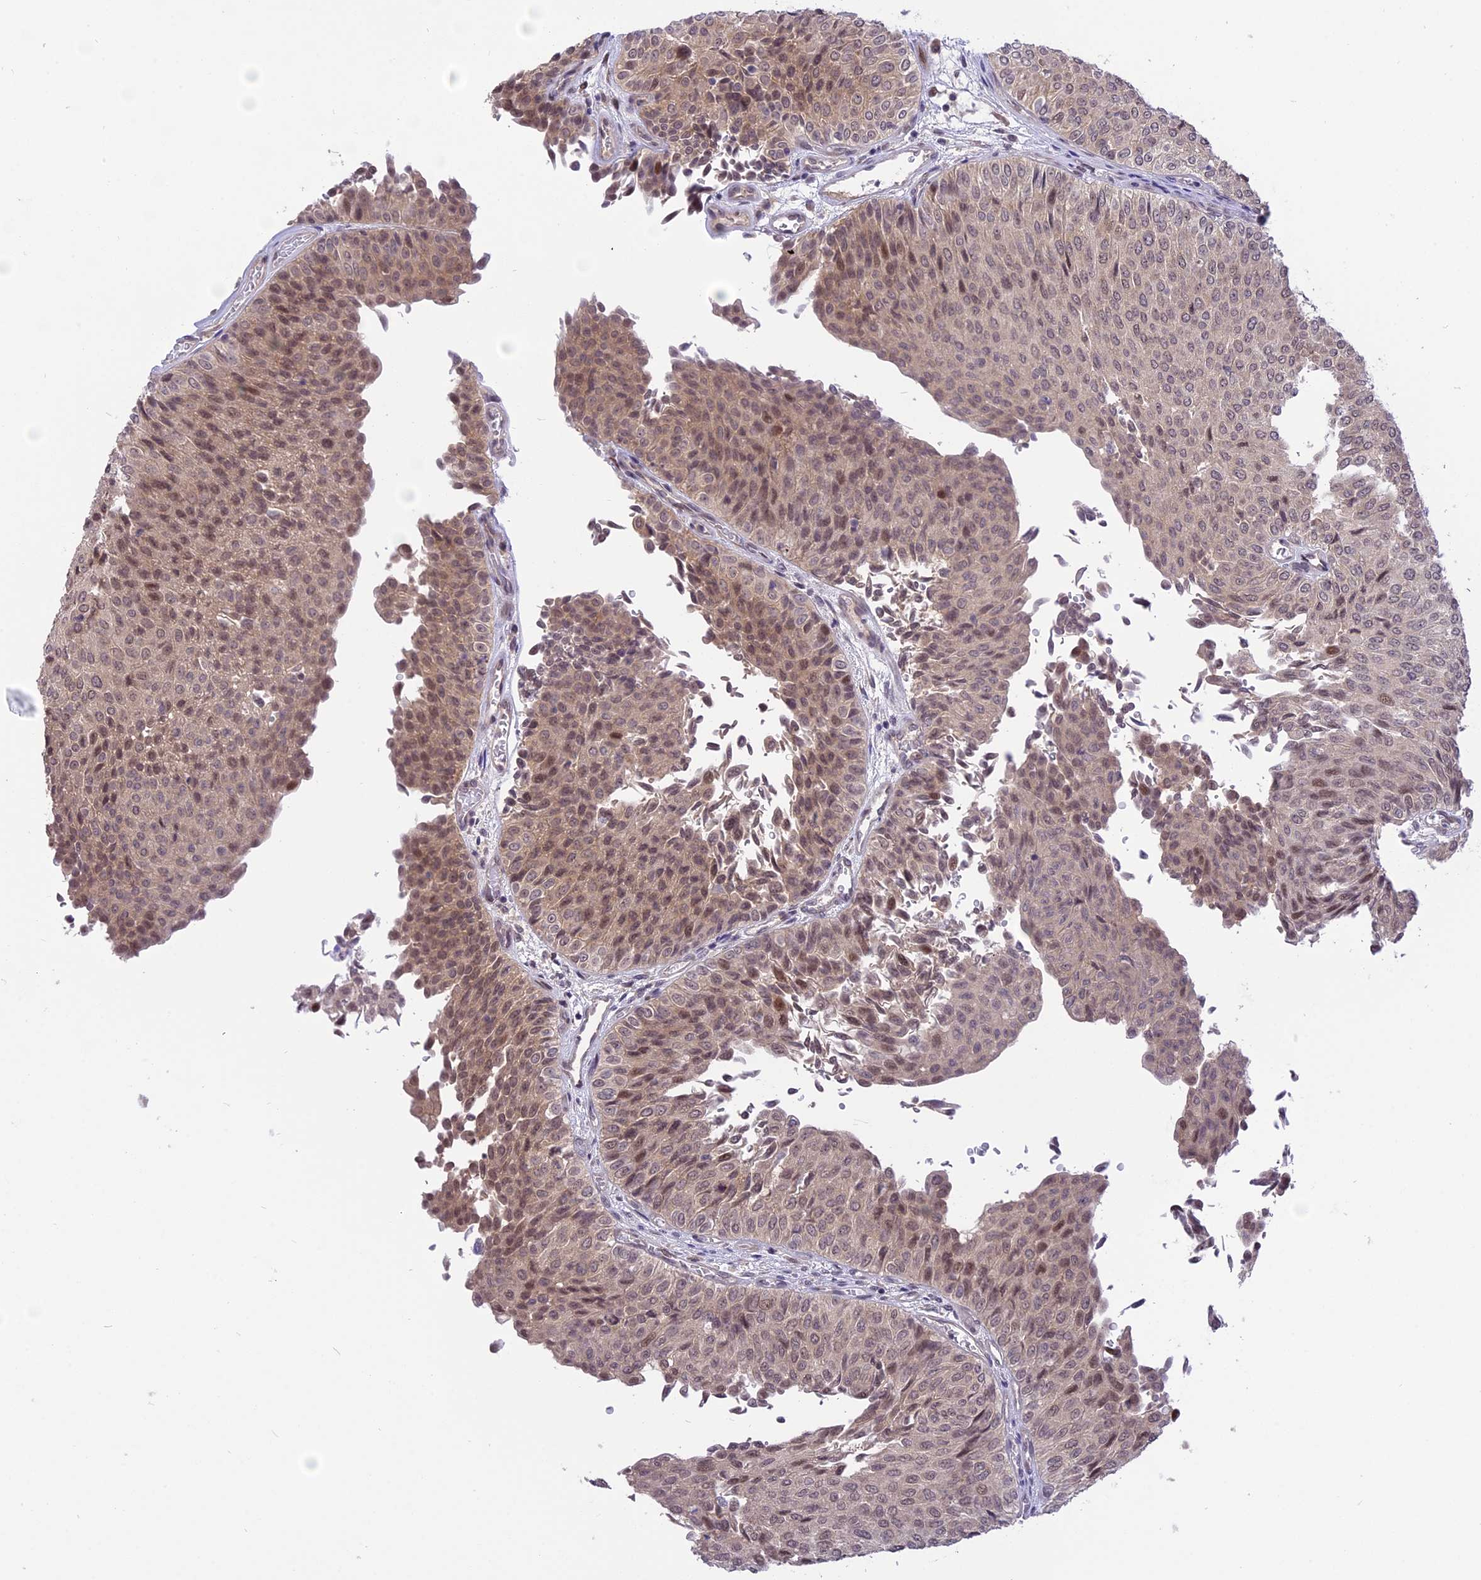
{"staining": {"intensity": "moderate", "quantity": "25%-75%", "location": "nuclear"}, "tissue": "urothelial cancer", "cell_type": "Tumor cells", "image_type": "cancer", "snomed": [{"axis": "morphology", "description": "Urothelial carcinoma, Low grade"}, {"axis": "topography", "description": "Urinary bladder"}], "caption": "A high-resolution micrograph shows IHC staining of urothelial carcinoma (low-grade), which exhibits moderate nuclear positivity in approximately 25%-75% of tumor cells.", "gene": "ZNF837", "patient": {"sex": "male", "age": 78}}